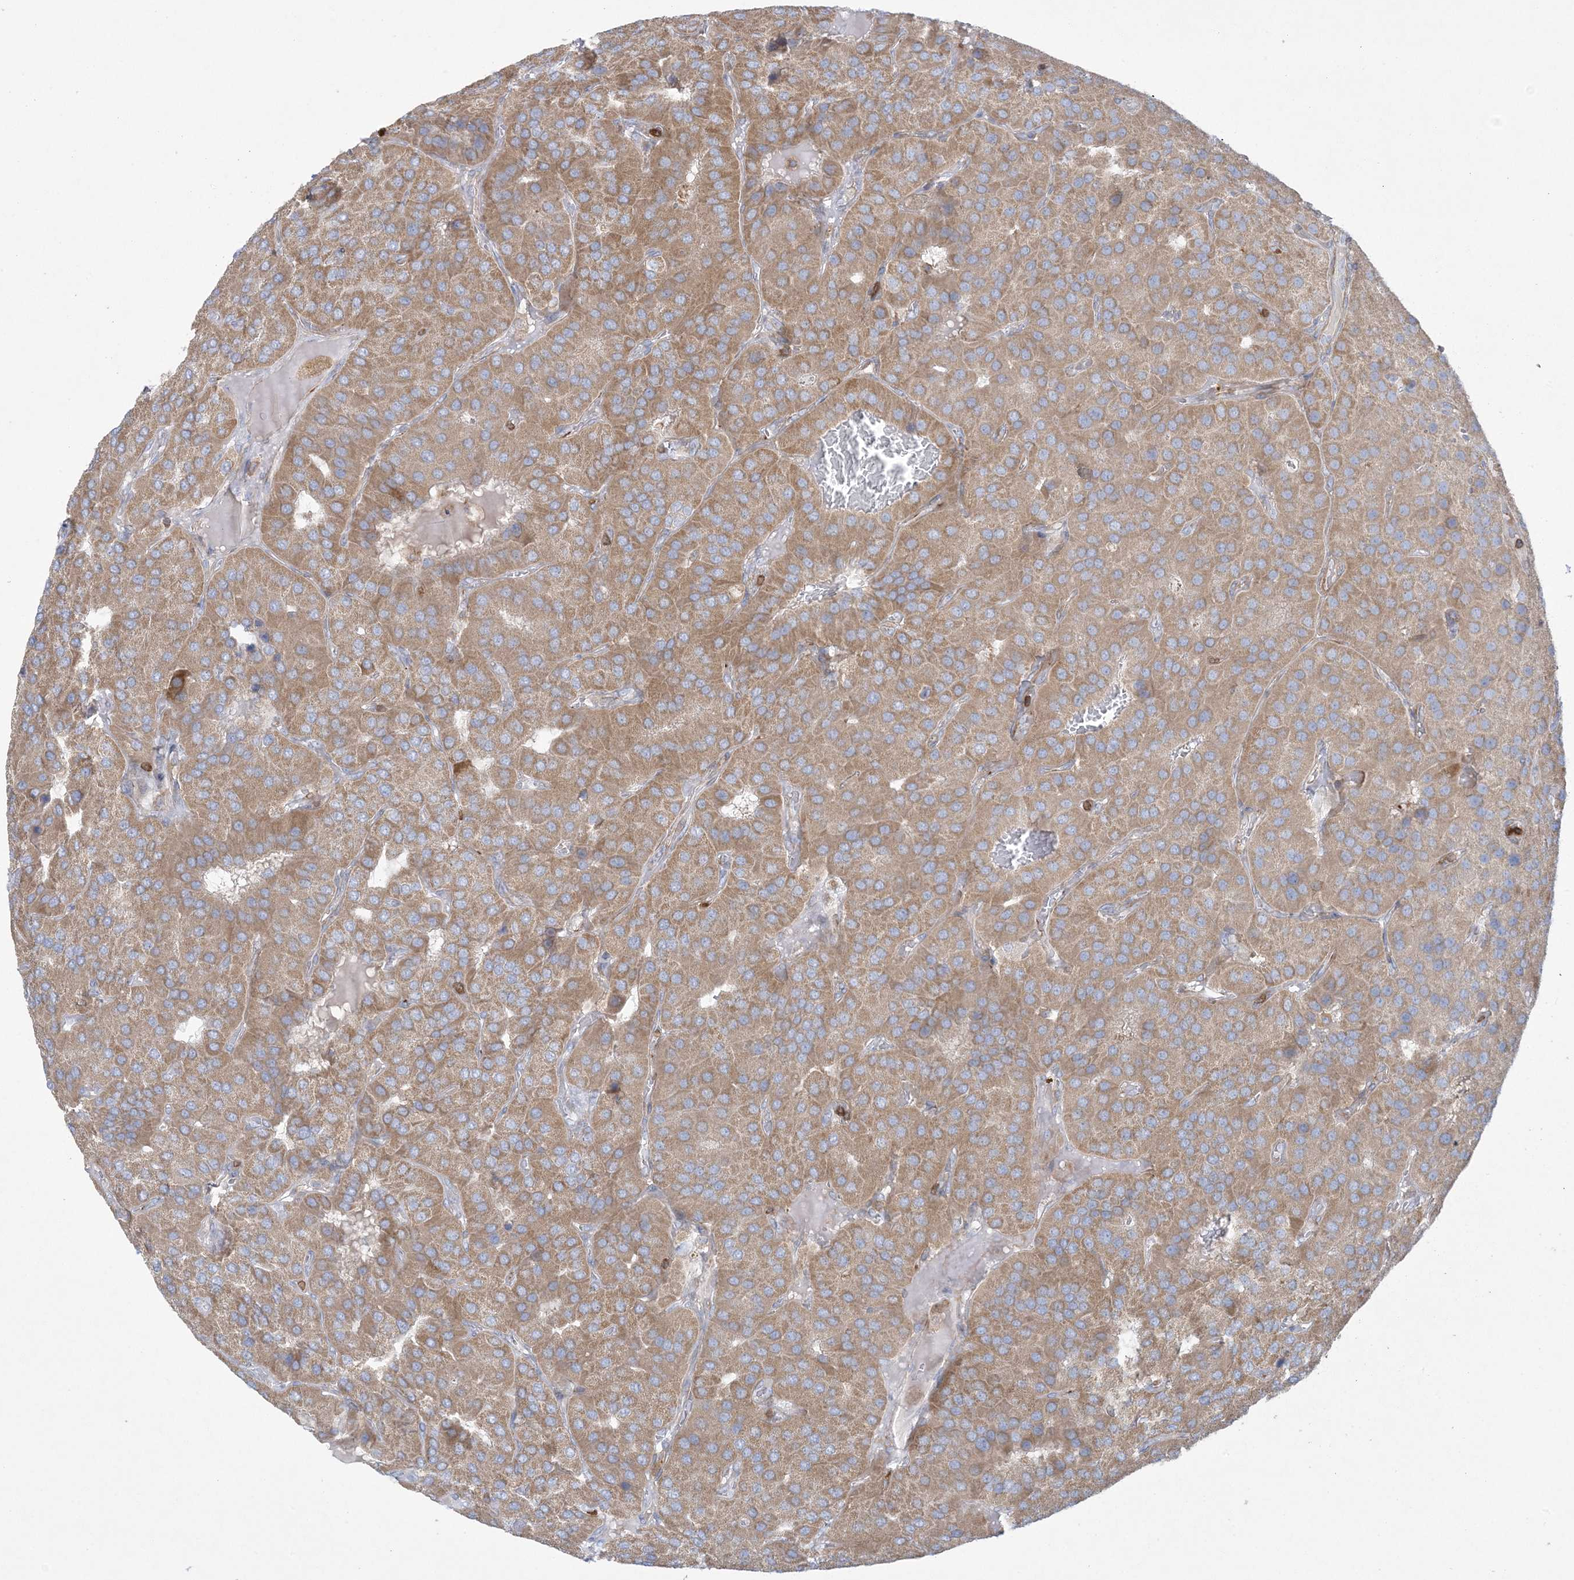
{"staining": {"intensity": "moderate", "quantity": ">75%", "location": "cytoplasmic/membranous"}, "tissue": "parathyroid gland", "cell_type": "Glandular cells", "image_type": "normal", "snomed": [{"axis": "morphology", "description": "Normal tissue, NOS"}, {"axis": "morphology", "description": "Adenoma, NOS"}, {"axis": "topography", "description": "Parathyroid gland"}], "caption": "Unremarkable parathyroid gland shows moderate cytoplasmic/membranous expression in about >75% of glandular cells.", "gene": "ARHGAP30", "patient": {"sex": "female", "age": 86}}